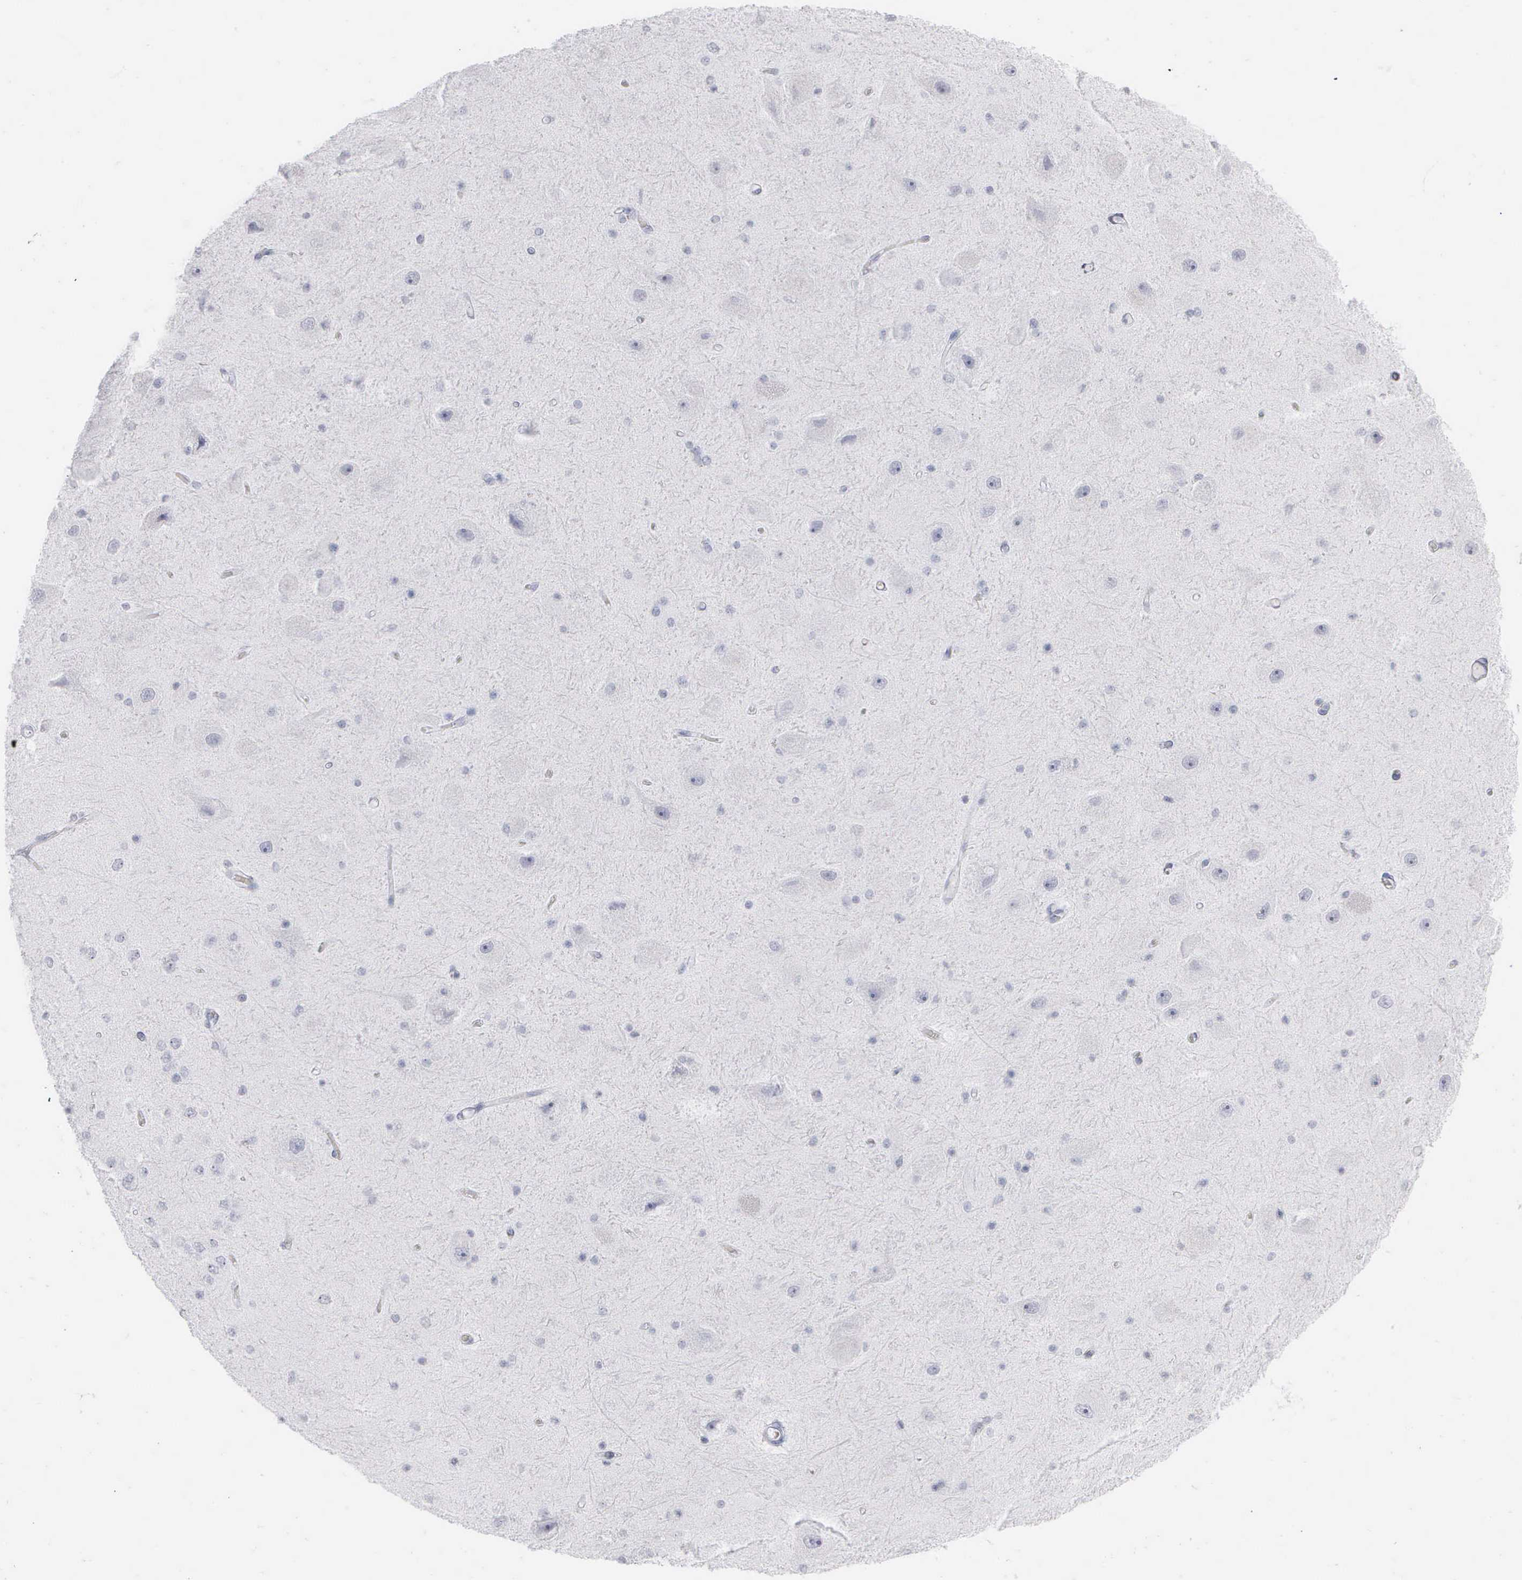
{"staining": {"intensity": "negative", "quantity": "none", "location": "none"}, "tissue": "hippocampus", "cell_type": "Glial cells", "image_type": "normal", "snomed": [{"axis": "morphology", "description": "Normal tissue, NOS"}, {"axis": "topography", "description": "Hippocampus"}], "caption": "An immunohistochemistry image of unremarkable hippocampus is shown. There is no staining in glial cells of hippocampus.", "gene": "NKX2", "patient": {"sex": "female", "age": 54}}